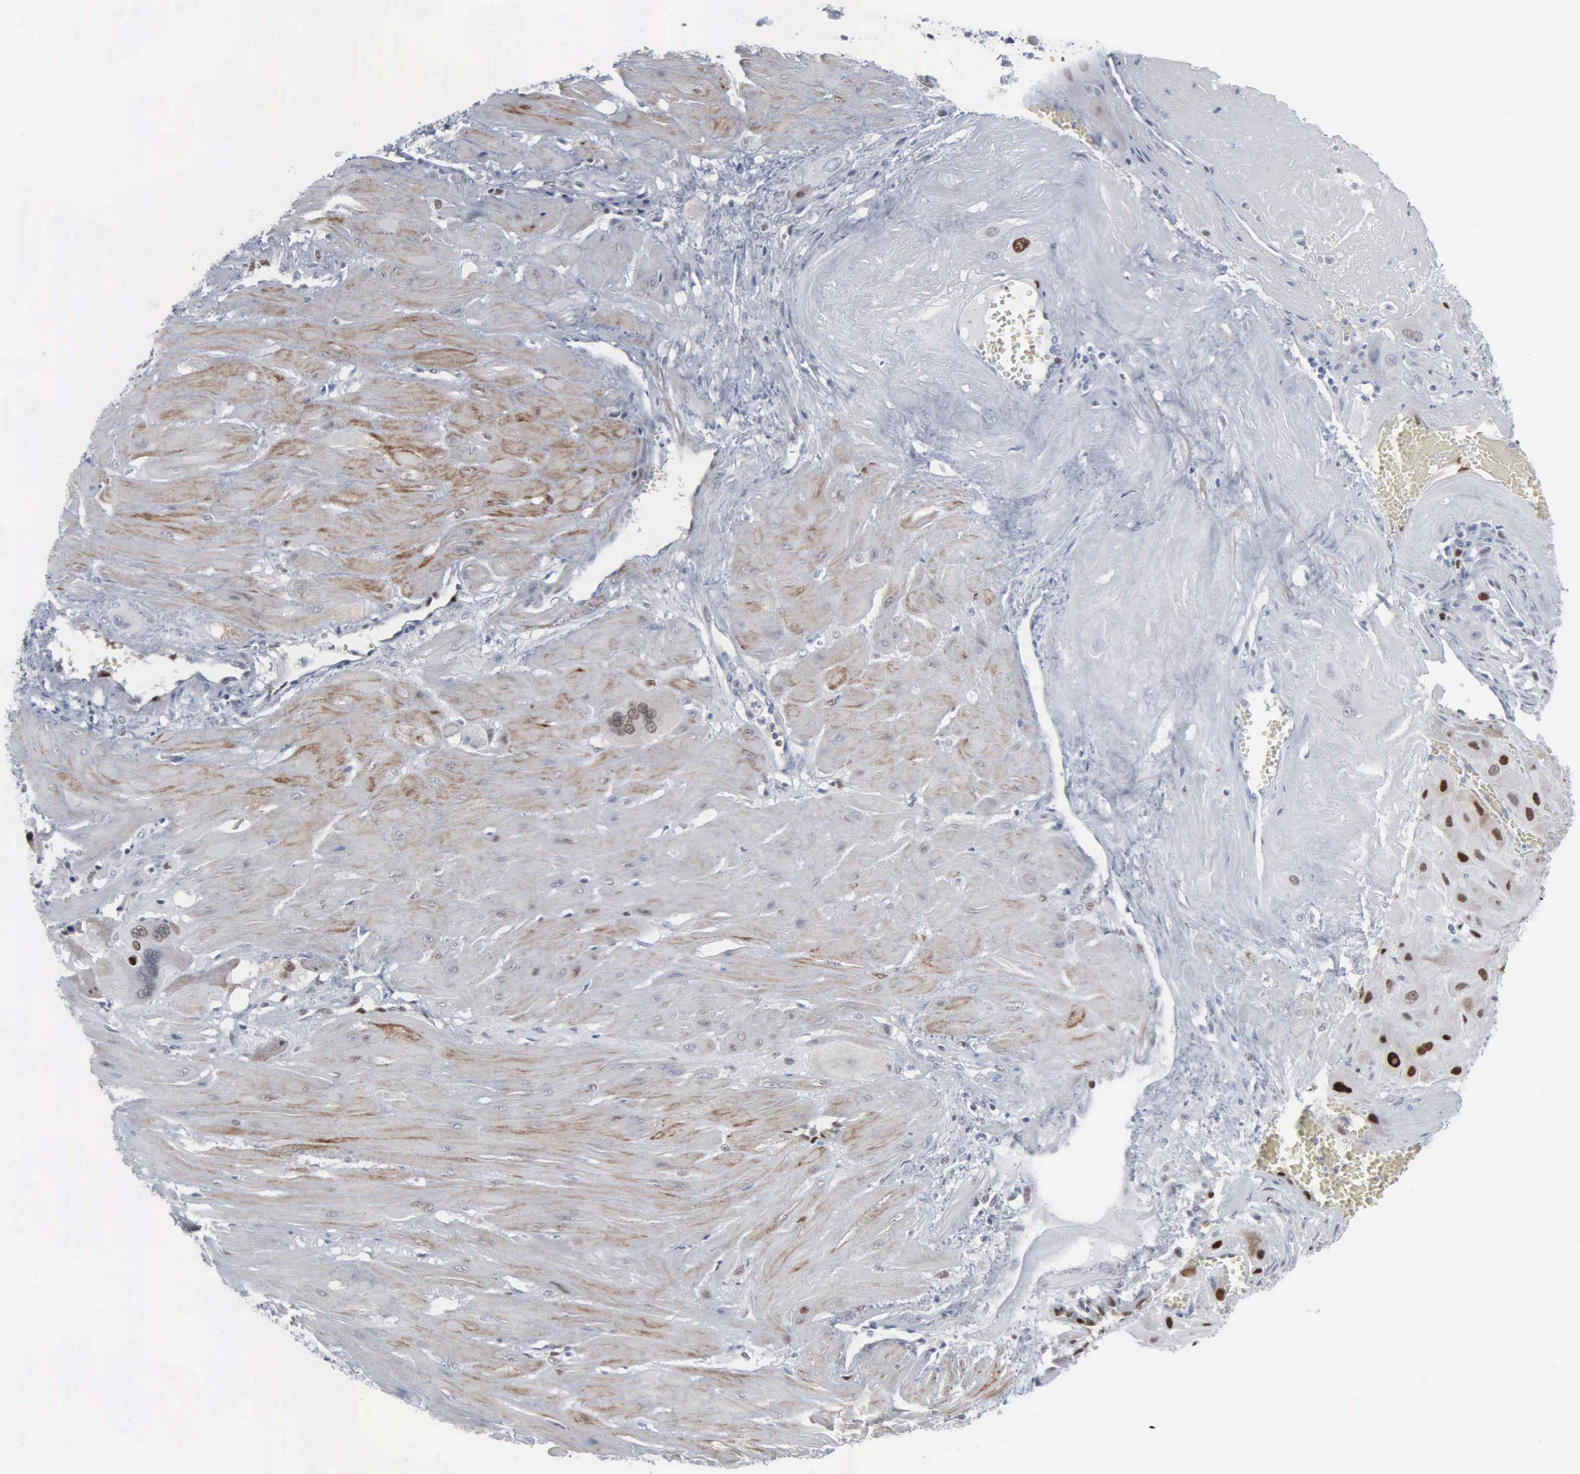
{"staining": {"intensity": "moderate", "quantity": "25%-75%", "location": "nuclear"}, "tissue": "cervical cancer", "cell_type": "Tumor cells", "image_type": "cancer", "snomed": [{"axis": "morphology", "description": "Squamous cell carcinoma, NOS"}, {"axis": "topography", "description": "Cervix"}], "caption": "Immunohistochemical staining of squamous cell carcinoma (cervical) reveals medium levels of moderate nuclear positivity in approximately 25%-75% of tumor cells.", "gene": "CCND3", "patient": {"sex": "female", "age": 34}}